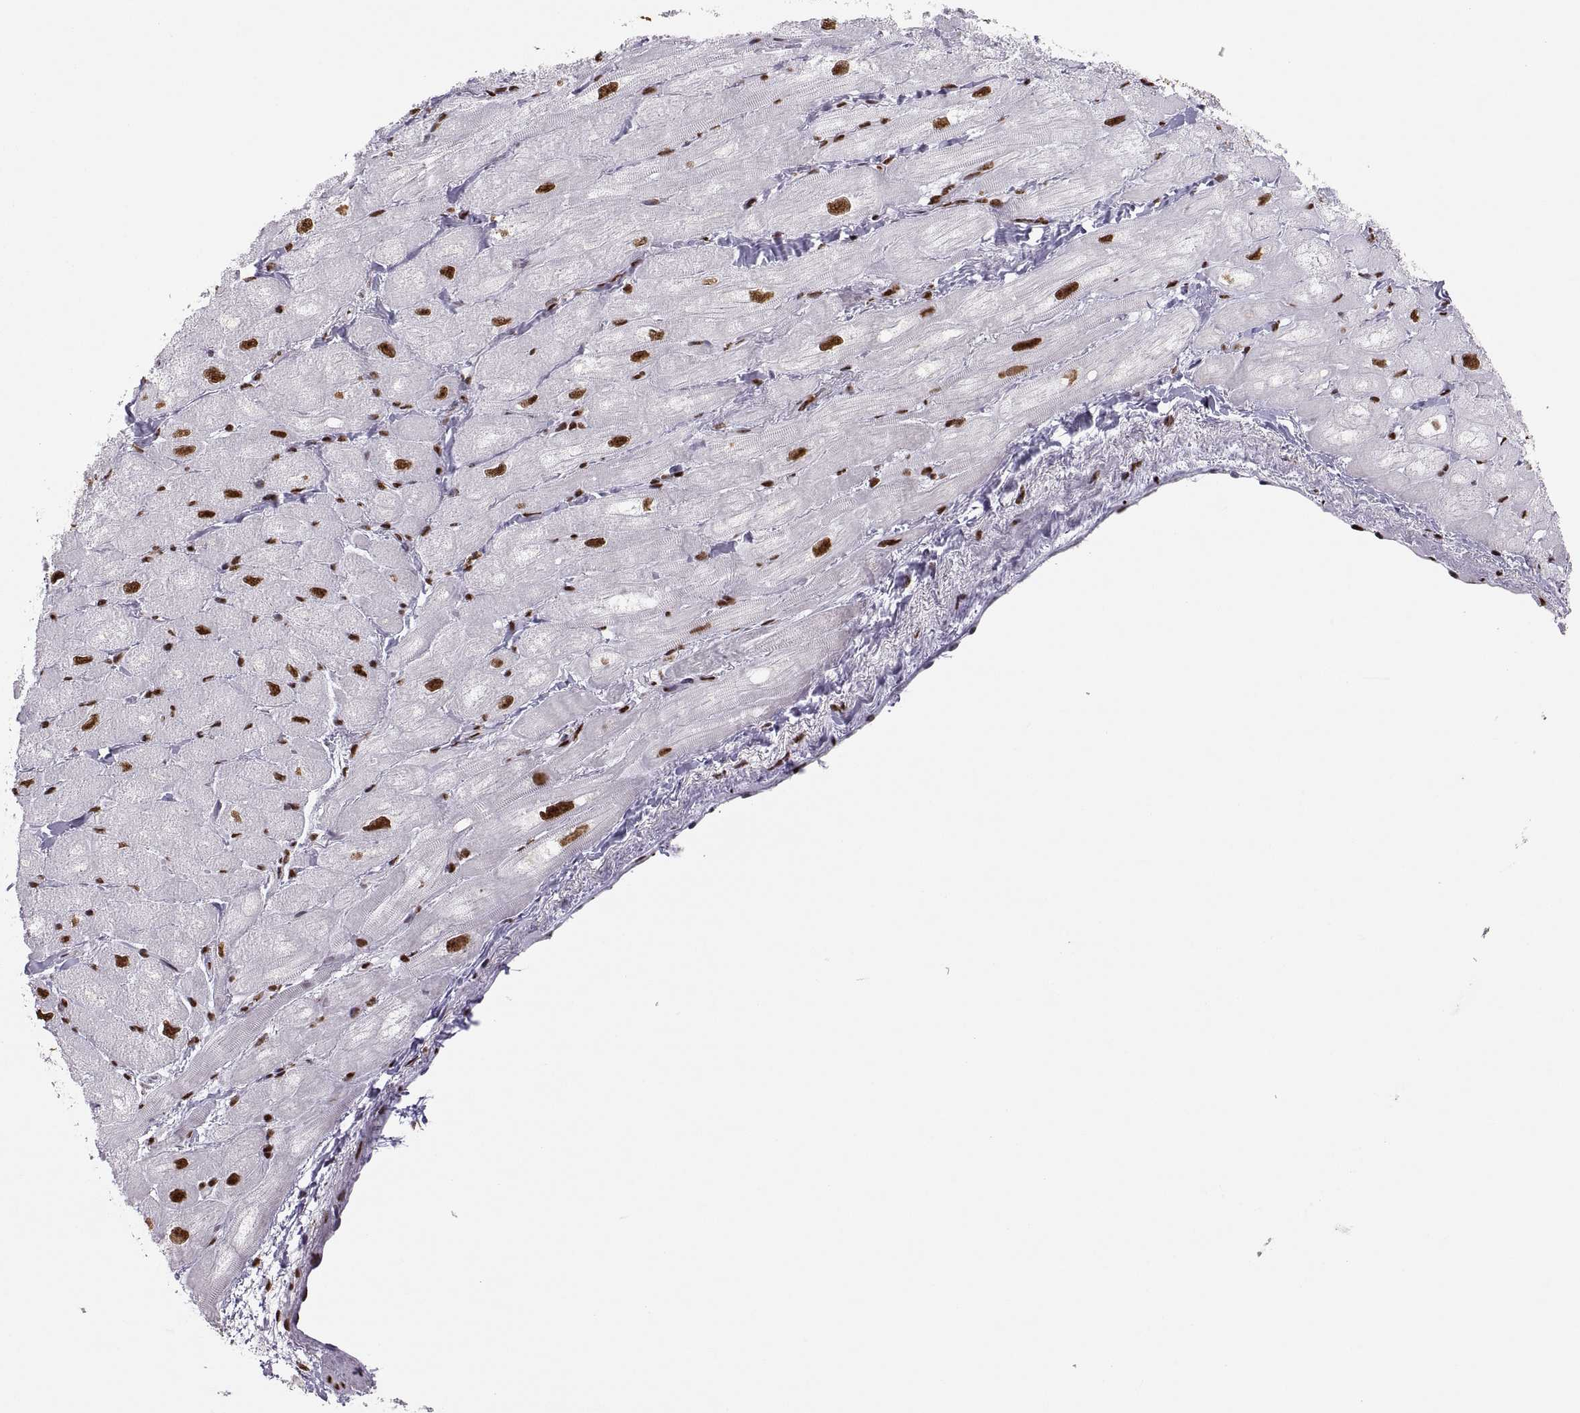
{"staining": {"intensity": "strong", "quantity": "25%-75%", "location": "nuclear"}, "tissue": "heart muscle", "cell_type": "Cardiomyocytes", "image_type": "normal", "snomed": [{"axis": "morphology", "description": "Normal tissue, NOS"}, {"axis": "topography", "description": "Heart"}], "caption": "This micrograph shows benign heart muscle stained with immunohistochemistry to label a protein in brown. The nuclear of cardiomyocytes show strong positivity for the protein. Nuclei are counter-stained blue.", "gene": "SNAI1", "patient": {"sex": "male", "age": 60}}